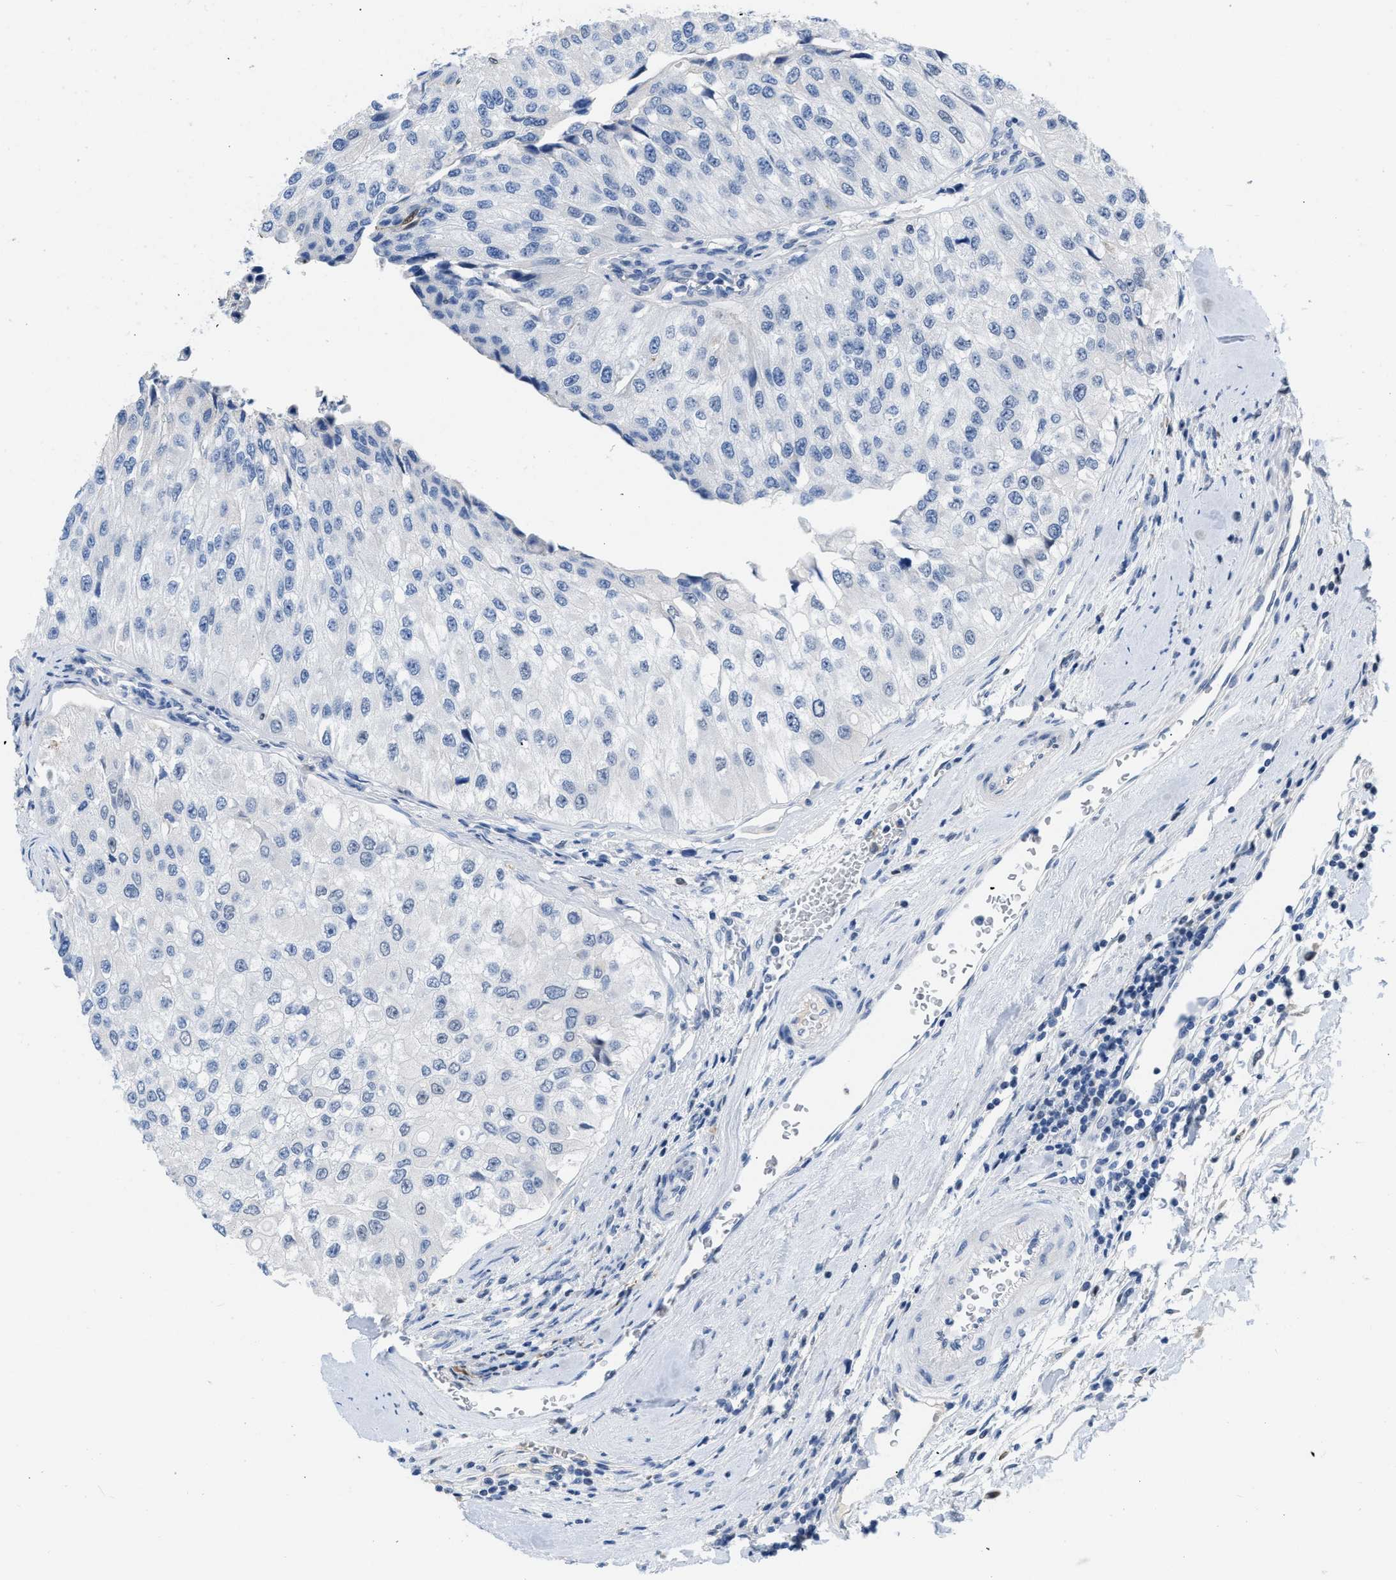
{"staining": {"intensity": "negative", "quantity": "none", "location": "none"}, "tissue": "urothelial cancer", "cell_type": "Tumor cells", "image_type": "cancer", "snomed": [{"axis": "morphology", "description": "Urothelial carcinoma, High grade"}, {"axis": "topography", "description": "Kidney"}, {"axis": "topography", "description": "Urinary bladder"}], "caption": "This is an immunohistochemistry histopathology image of urothelial cancer. There is no staining in tumor cells.", "gene": "BOLL", "patient": {"sex": "male", "age": 77}}